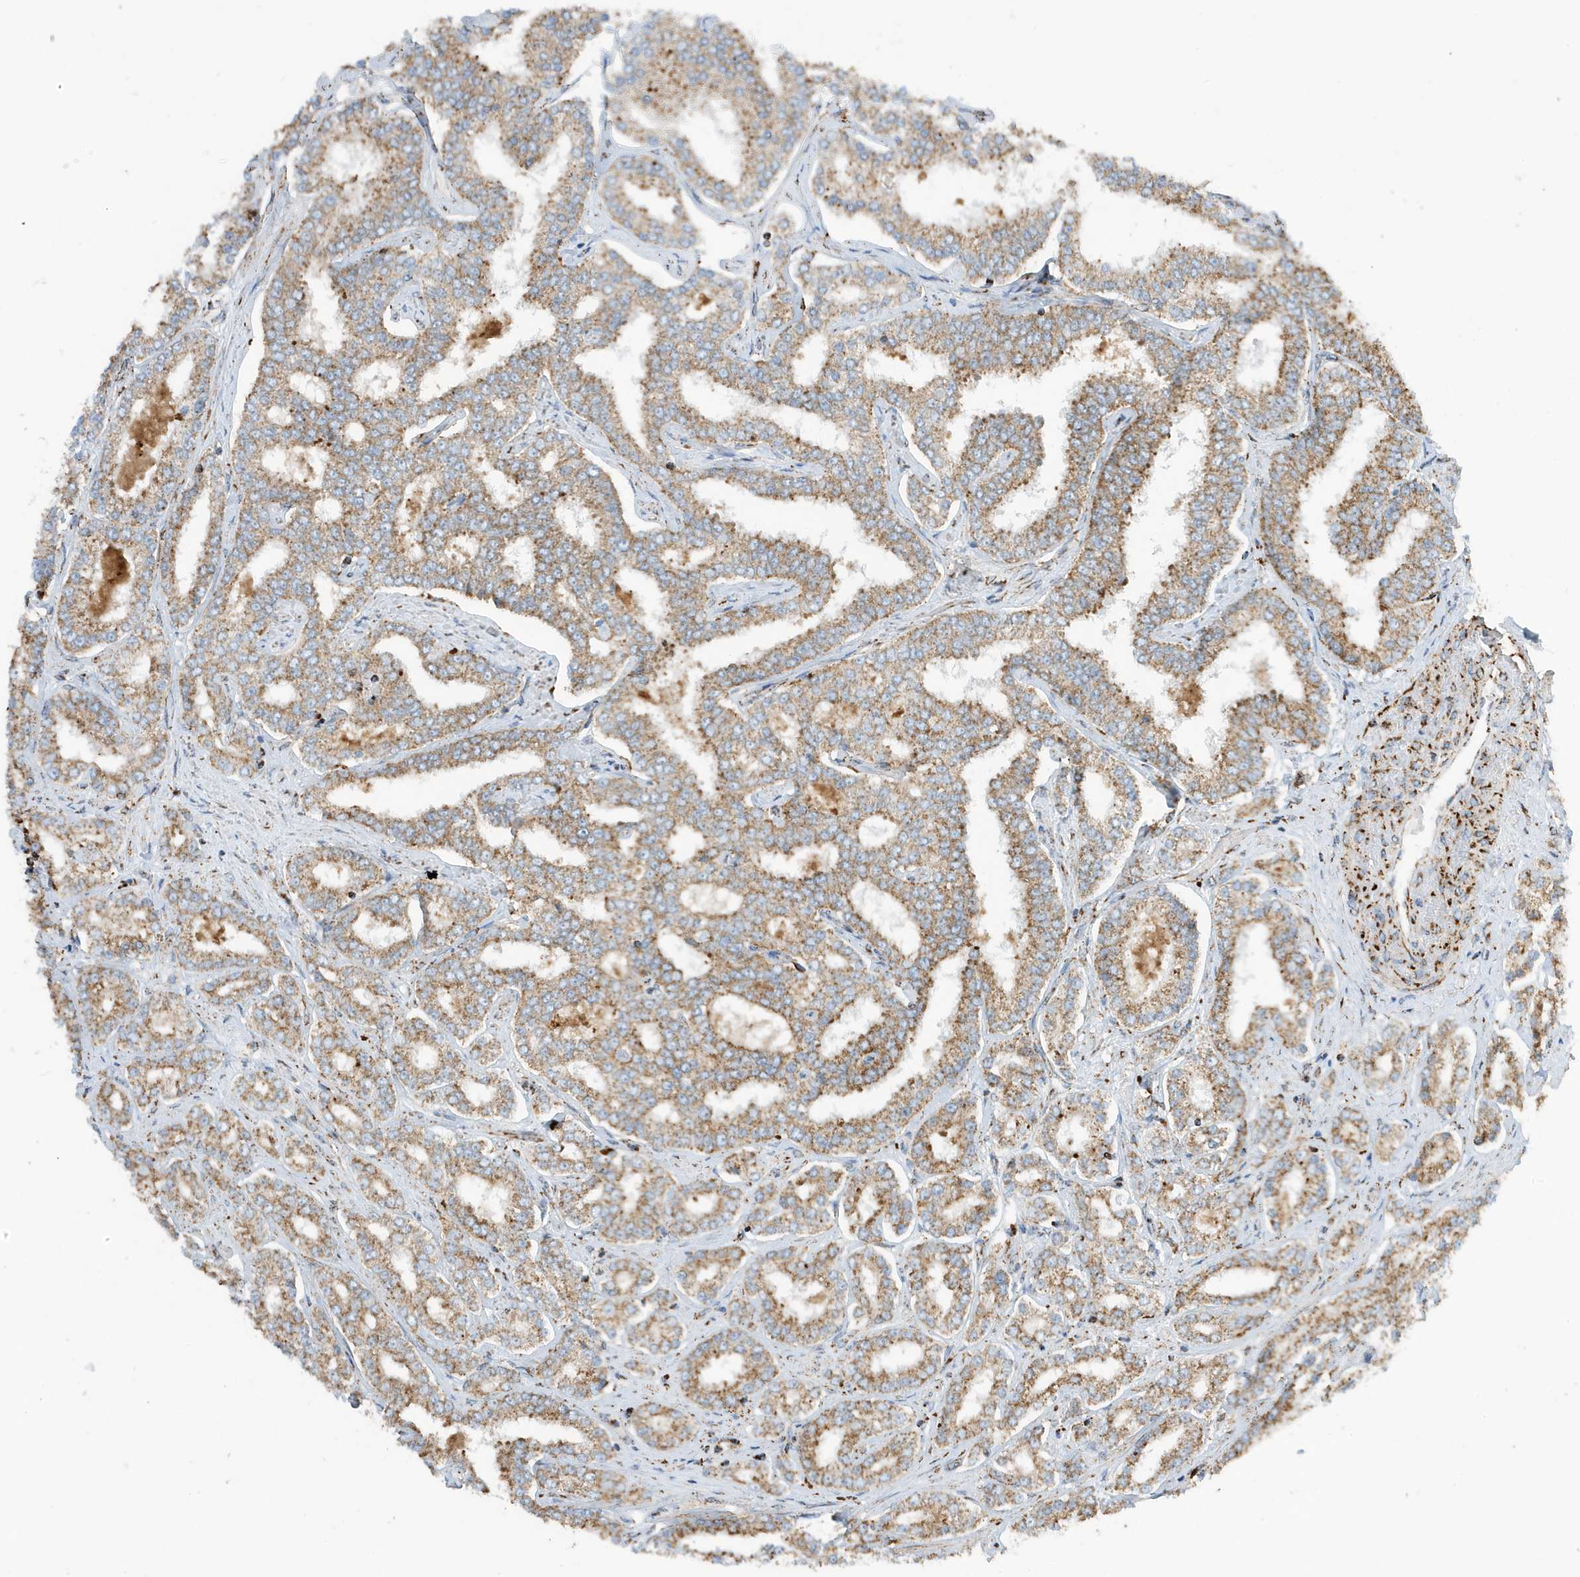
{"staining": {"intensity": "moderate", "quantity": ">75%", "location": "cytoplasmic/membranous"}, "tissue": "prostate cancer", "cell_type": "Tumor cells", "image_type": "cancer", "snomed": [{"axis": "morphology", "description": "Normal tissue, NOS"}, {"axis": "morphology", "description": "Adenocarcinoma, High grade"}, {"axis": "topography", "description": "Prostate"}], "caption": "Protein expression analysis of human adenocarcinoma (high-grade) (prostate) reveals moderate cytoplasmic/membranous expression in about >75% of tumor cells.", "gene": "ATP5ME", "patient": {"sex": "male", "age": 83}}